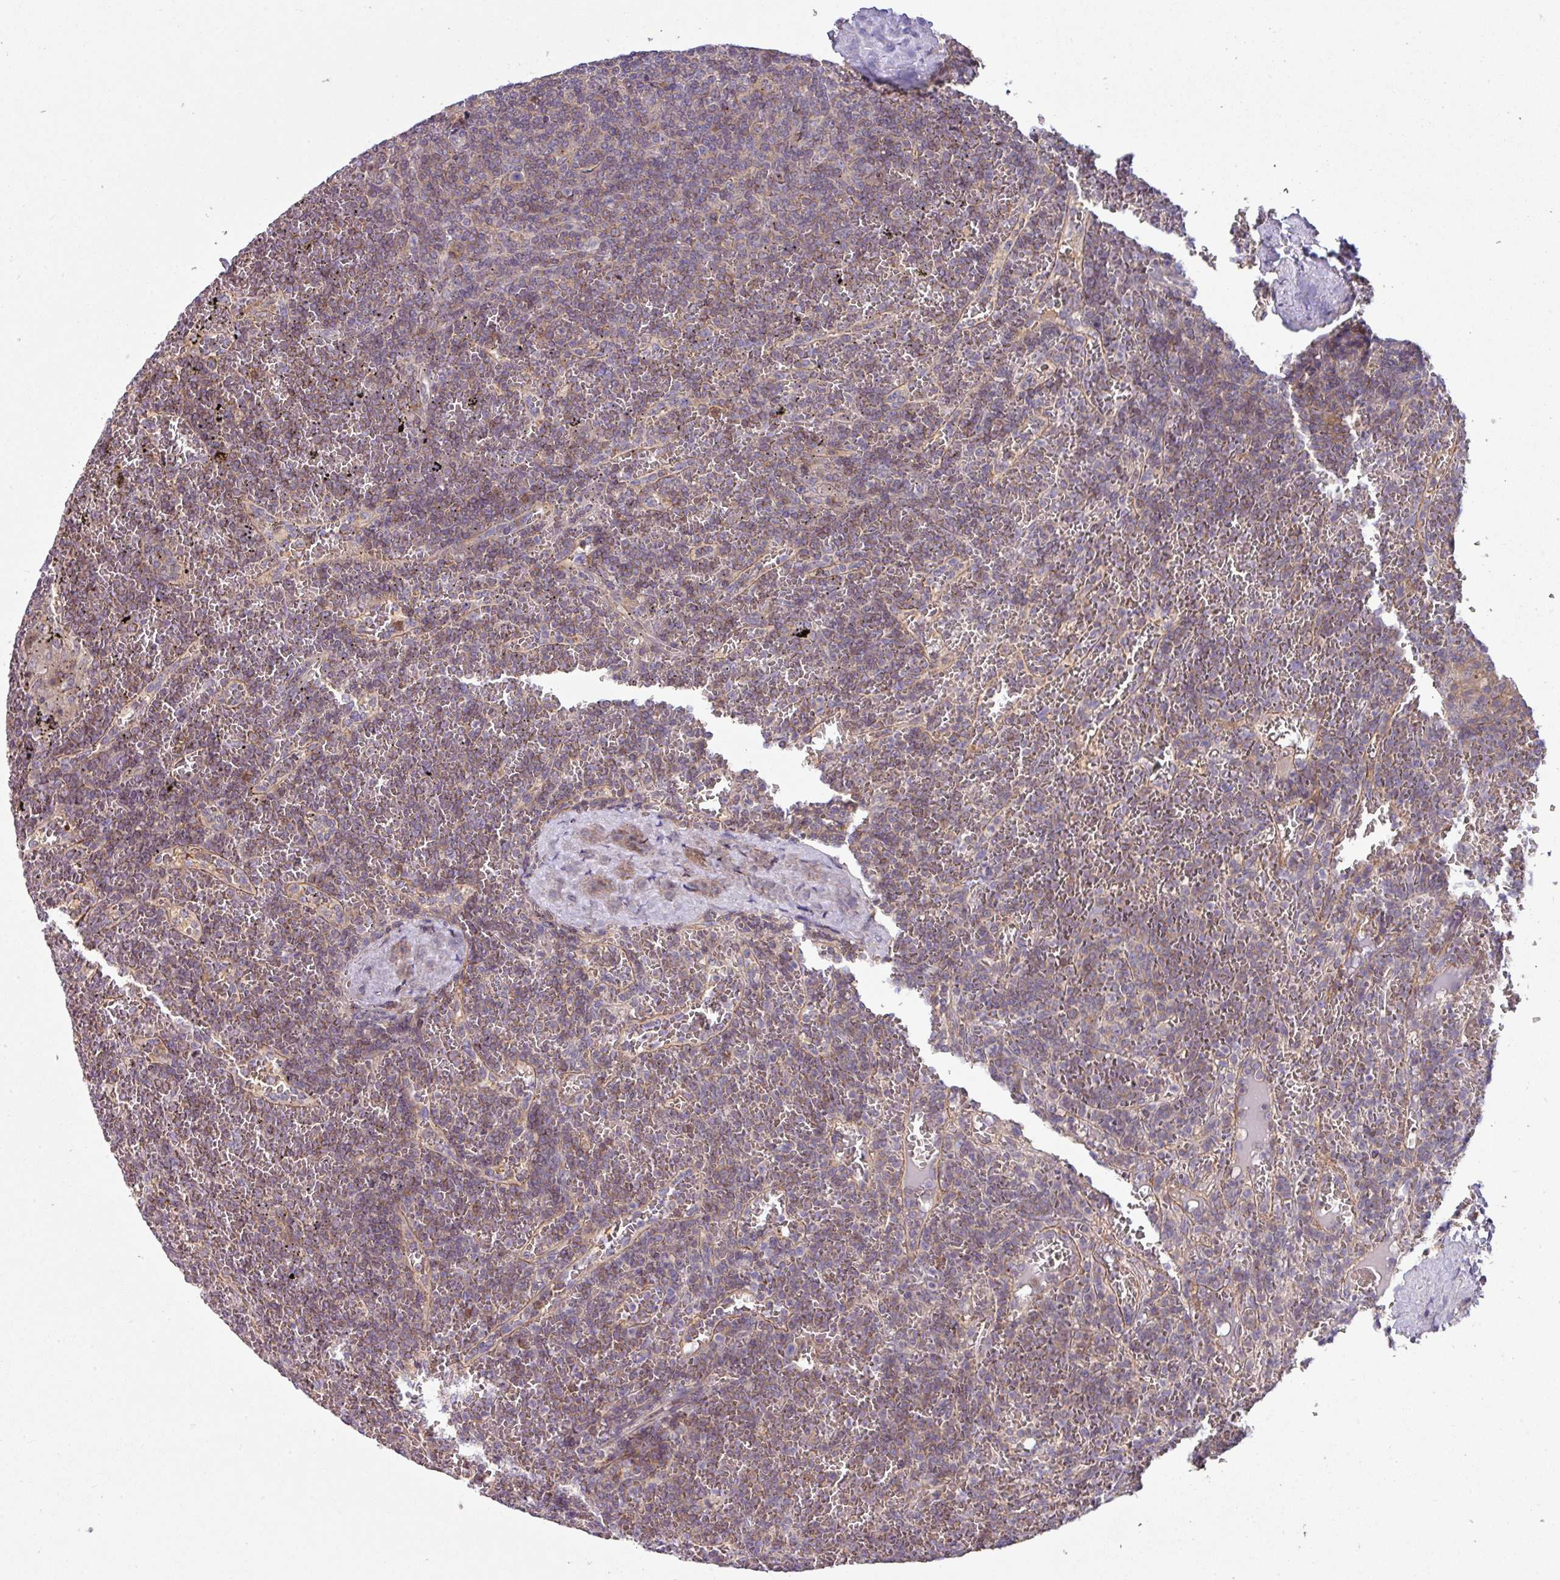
{"staining": {"intensity": "moderate", "quantity": "25%-75%", "location": "cytoplasmic/membranous"}, "tissue": "lymphoma", "cell_type": "Tumor cells", "image_type": "cancer", "snomed": [{"axis": "morphology", "description": "Malignant lymphoma, non-Hodgkin's type, Low grade"}, {"axis": "topography", "description": "Spleen"}], "caption": "The immunohistochemical stain labels moderate cytoplasmic/membranous staining in tumor cells of malignant lymphoma, non-Hodgkin's type (low-grade) tissue.", "gene": "SLAMF6", "patient": {"sex": "female", "age": 19}}